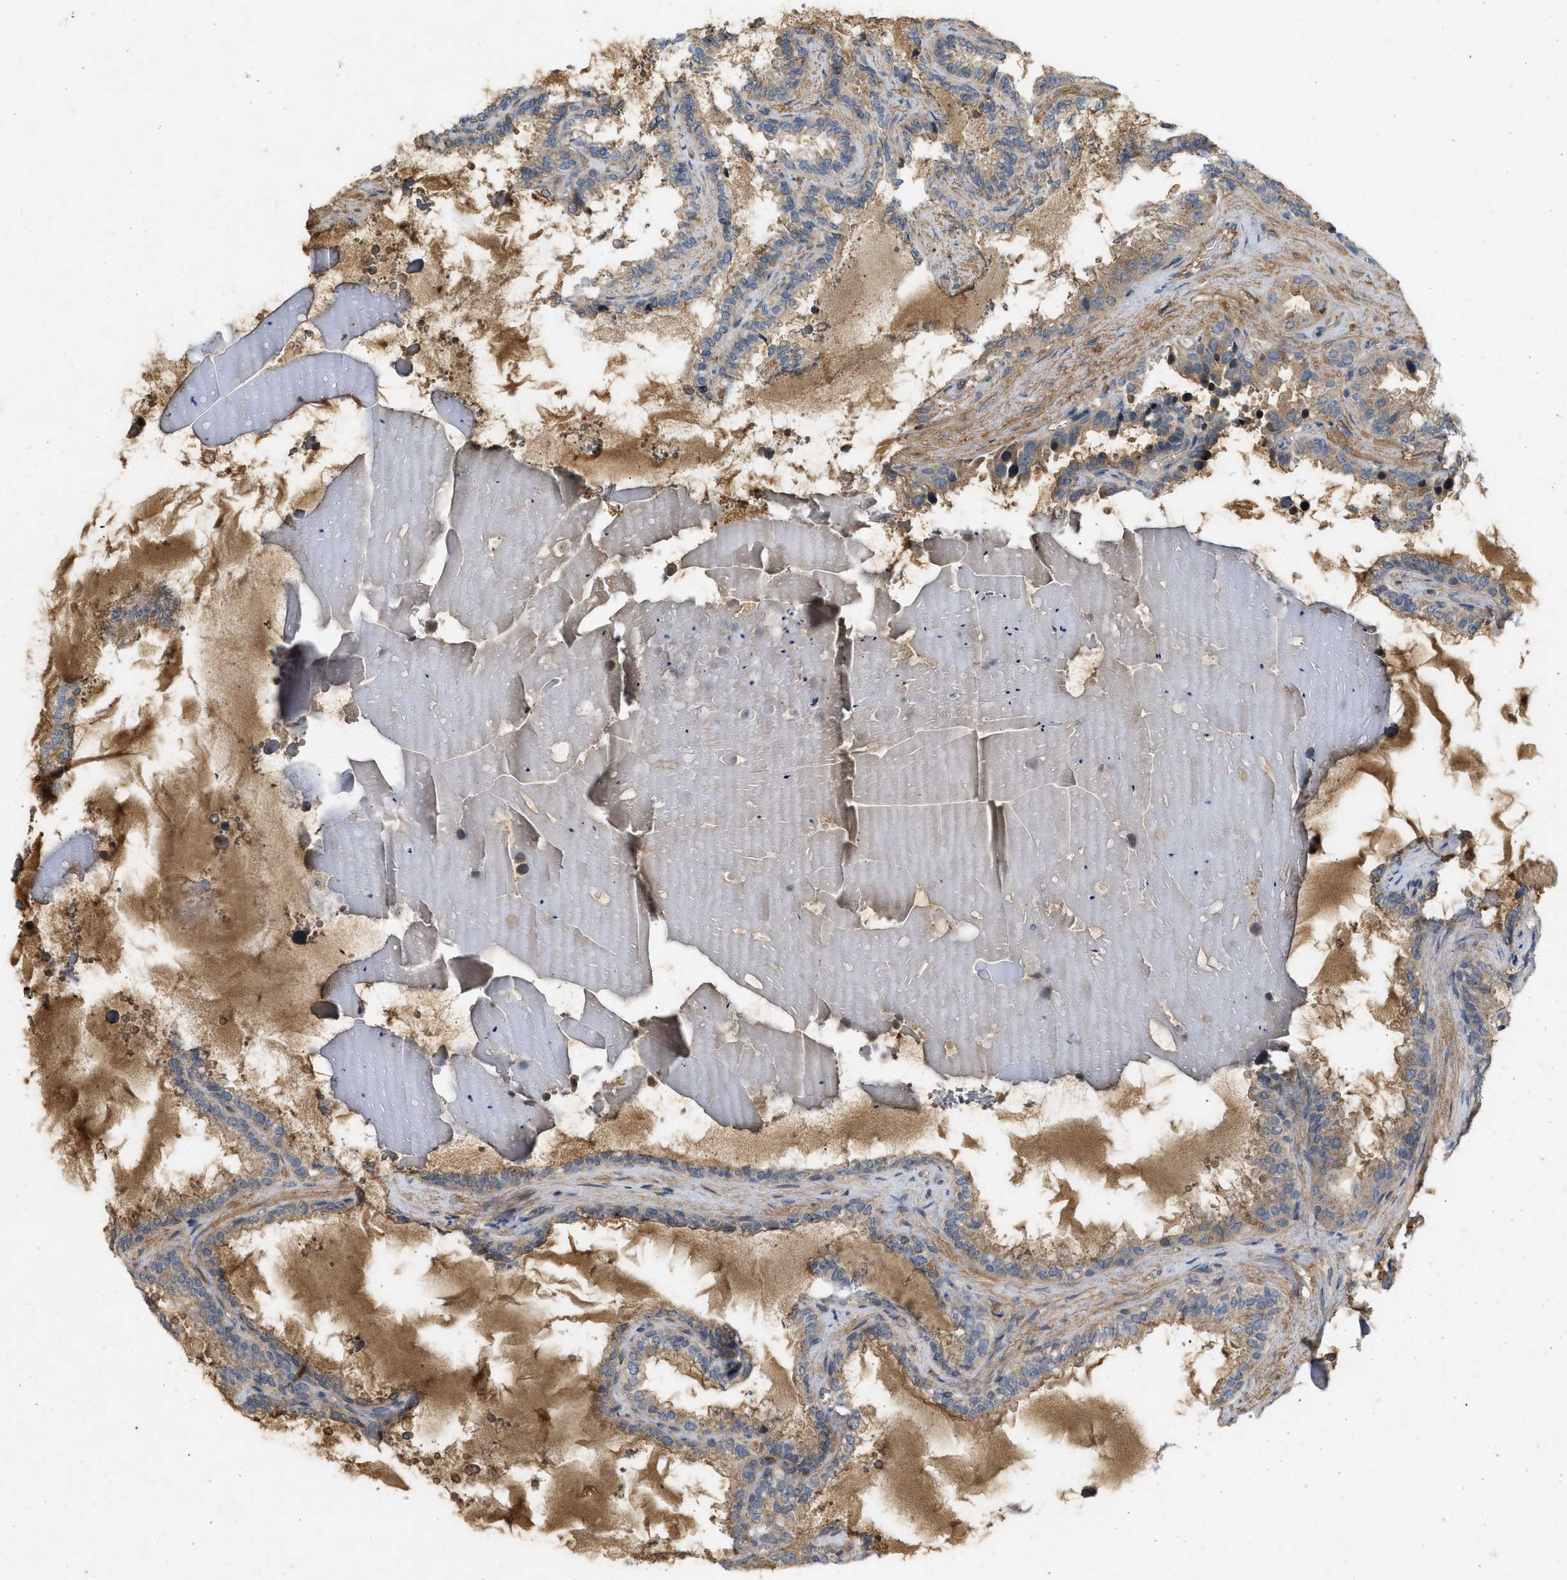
{"staining": {"intensity": "moderate", "quantity": ">75%", "location": "cytoplasmic/membranous"}, "tissue": "seminal vesicle", "cell_type": "Glandular cells", "image_type": "normal", "snomed": [{"axis": "morphology", "description": "Normal tissue, NOS"}, {"axis": "topography", "description": "Seminal veicle"}], "caption": "A brown stain shows moderate cytoplasmic/membranous staining of a protein in glandular cells of unremarkable seminal vesicle.", "gene": "F8", "patient": {"sex": "male", "age": 46}}